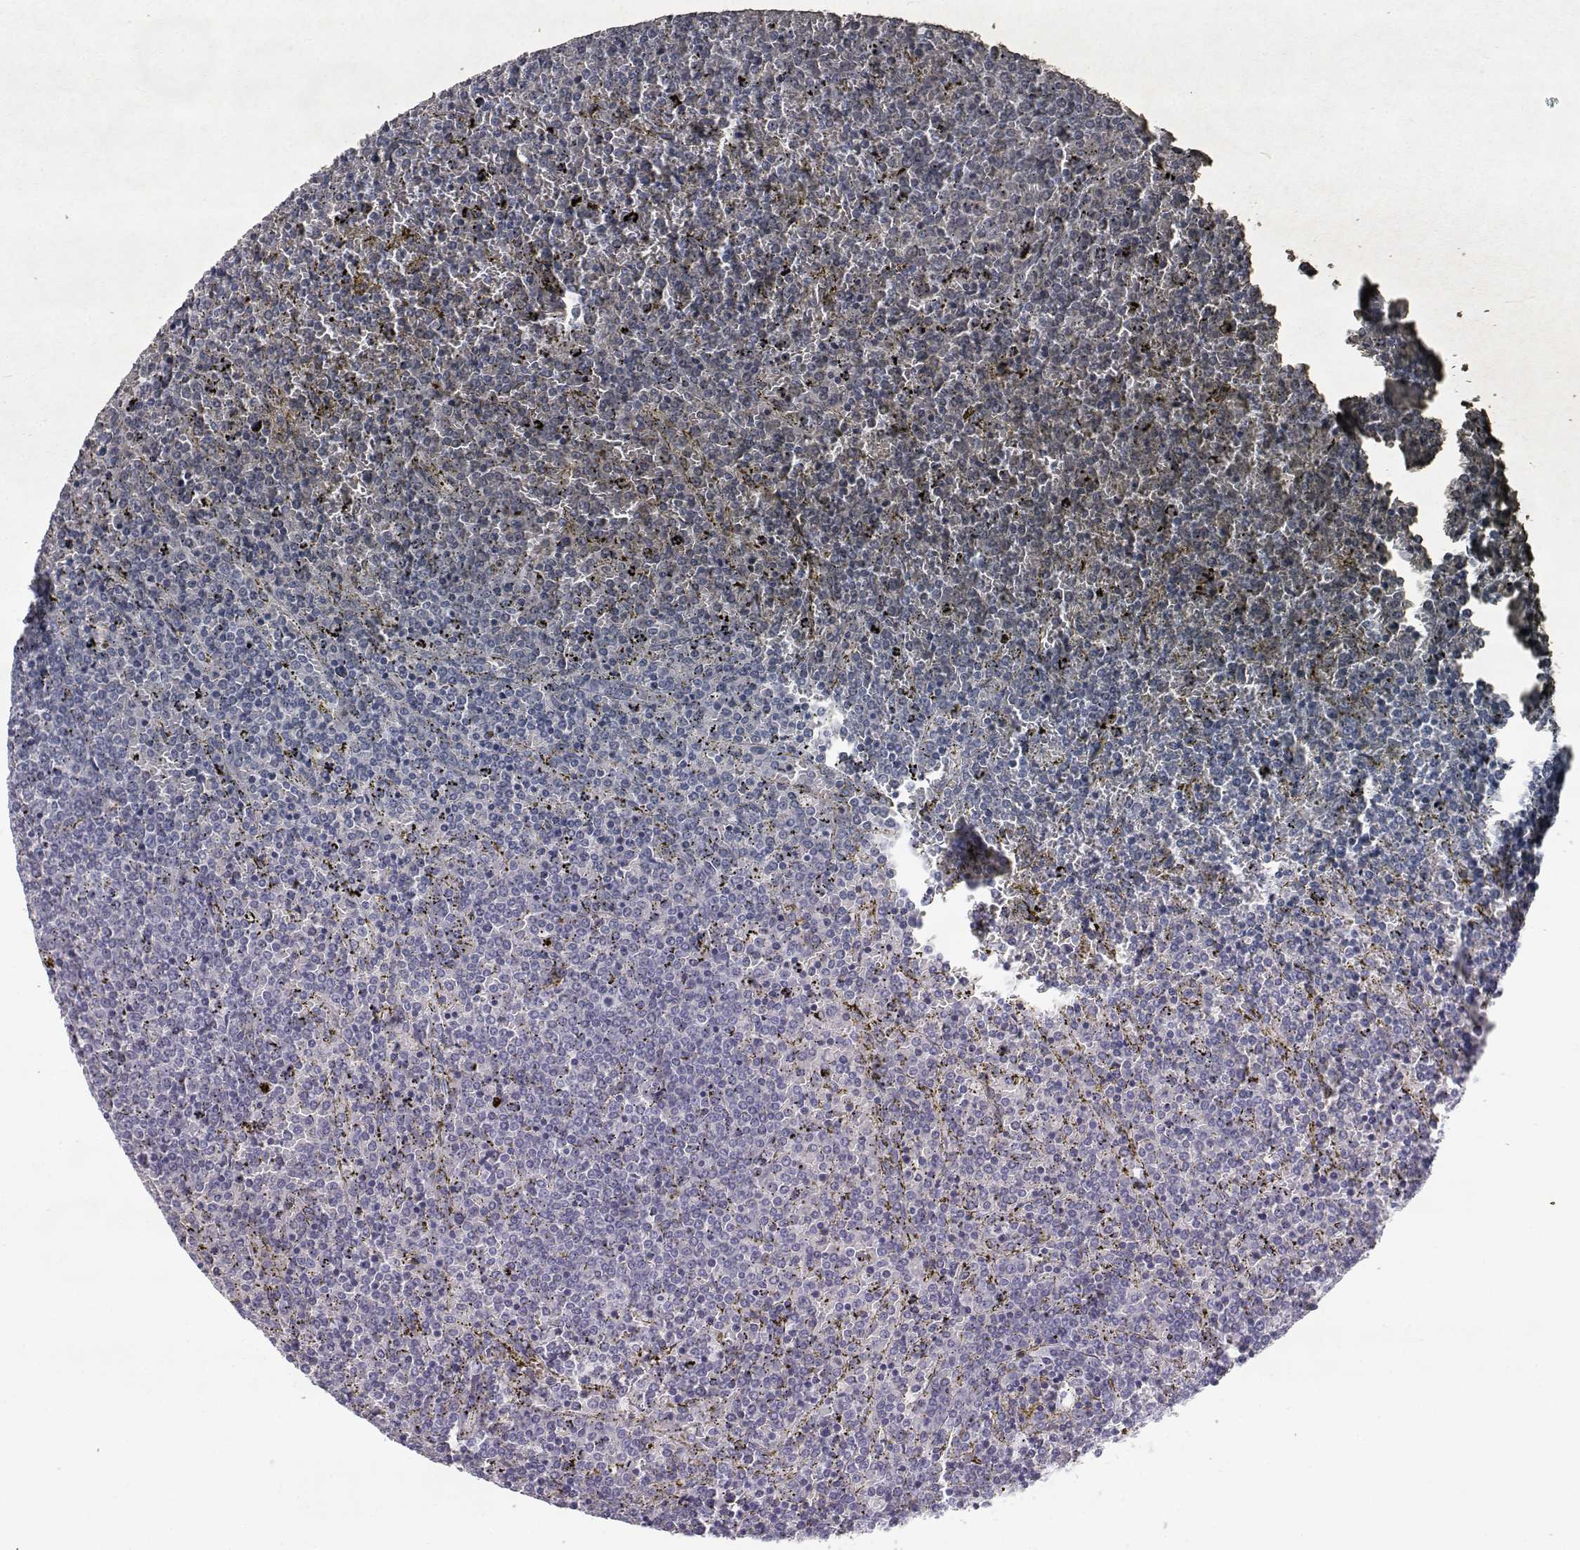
{"staining": {"intensity": "negative", "quantity": "none", "location": "none"}, "tissue": "lymphoma", "cell_type": "Tumor cells", "image_type": "cancer", "snomed": [{"axis": "morphology", "description": "Malignant lymphoma, non-Hodgkin's type, Low grade"}, {"axis": "topography", "description": "Spleen"}], "caption": "Human malignant lymphoma, non-Hodgkin's type (low-grade) stained for a protein using immunohistochemistry (IHC) demonstrates no positivity in tumor cells.", "gene": "SLCO6A1", "patient": {"sex": "female", "age": 77}}